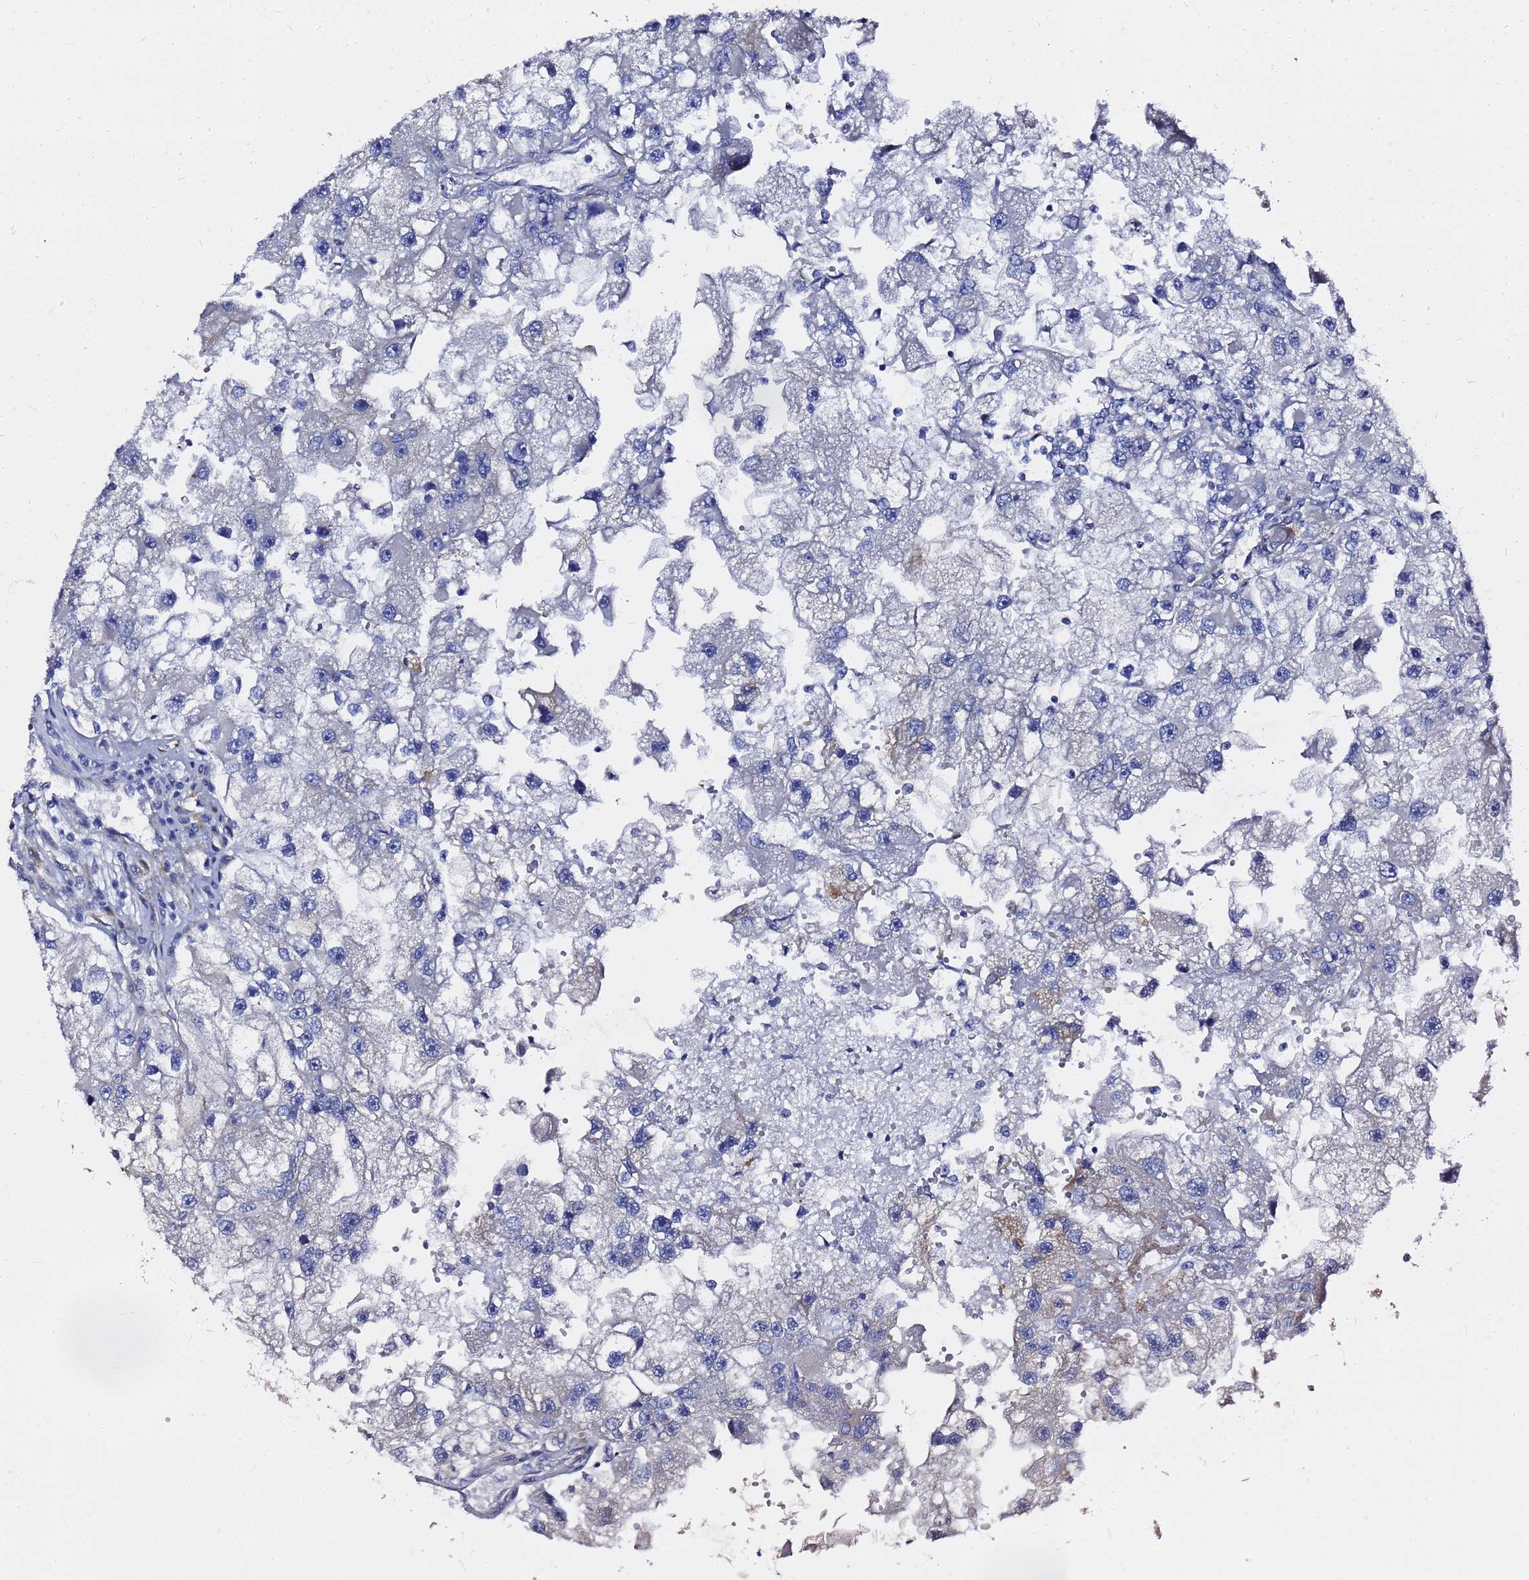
{"staining": {"intensity": "moderate", "quantity": "<25%", "location": "cytoplasmic/membranous"}, "tissue": "renal cancer", "cell_type": "Tumor cells", "image_type": "cancer", "snomed": [{"axis": "morphology", "description": "Adenocarcinoma, NOS"}, {"axis": "topography", "description": "Kidney"}], "caption": "Protein positivity by immunohistochemistry (IHC) shows moderate cytoplasmic/membranous staining in approximately <25% of tumor cells in renal cancer.", "gene": "TUBA8", "patient": {"sex": "male", "age": 63}}